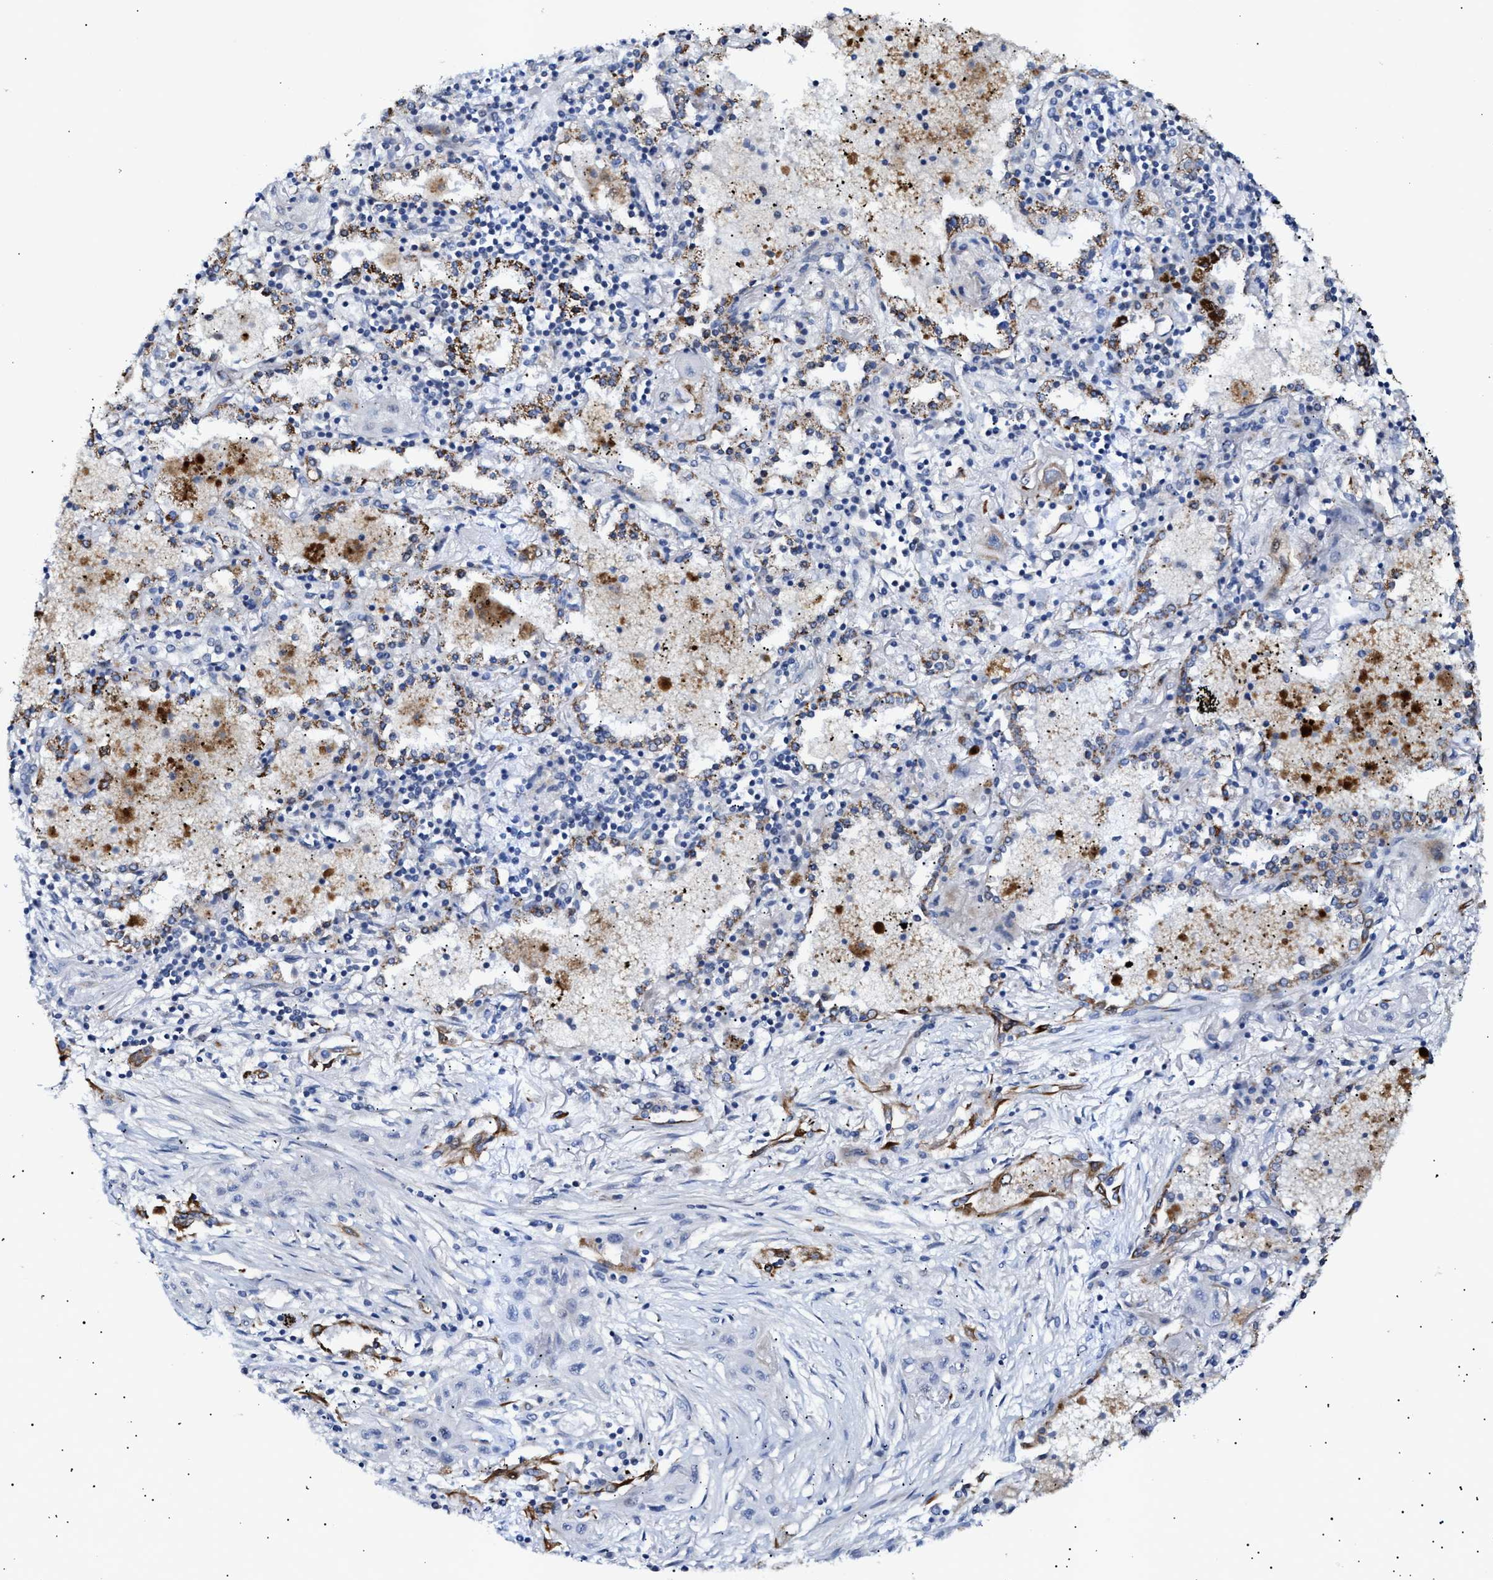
{"staining": {"intensity": "negative", "quantity": "none", "location": "none"}, "tissue": "lung cancer", "cell_type": "Tumor cells", "image_type": "cancer", "snomed": [{"axis": "morphology", "description": "Squamous cell carcinoma, NOS"}, {"axis": "topography", "description": "Lung"}], "caption": "Tumor cells show no significant positivity in lung cancer. The staining is performed using DAB (3,3'-diaminobenzidine) brown chromogen with nuclei counter-stained in using hematoxylin.", "gene": "JAG1", "patient": {"sex": "female", "age": 47}}